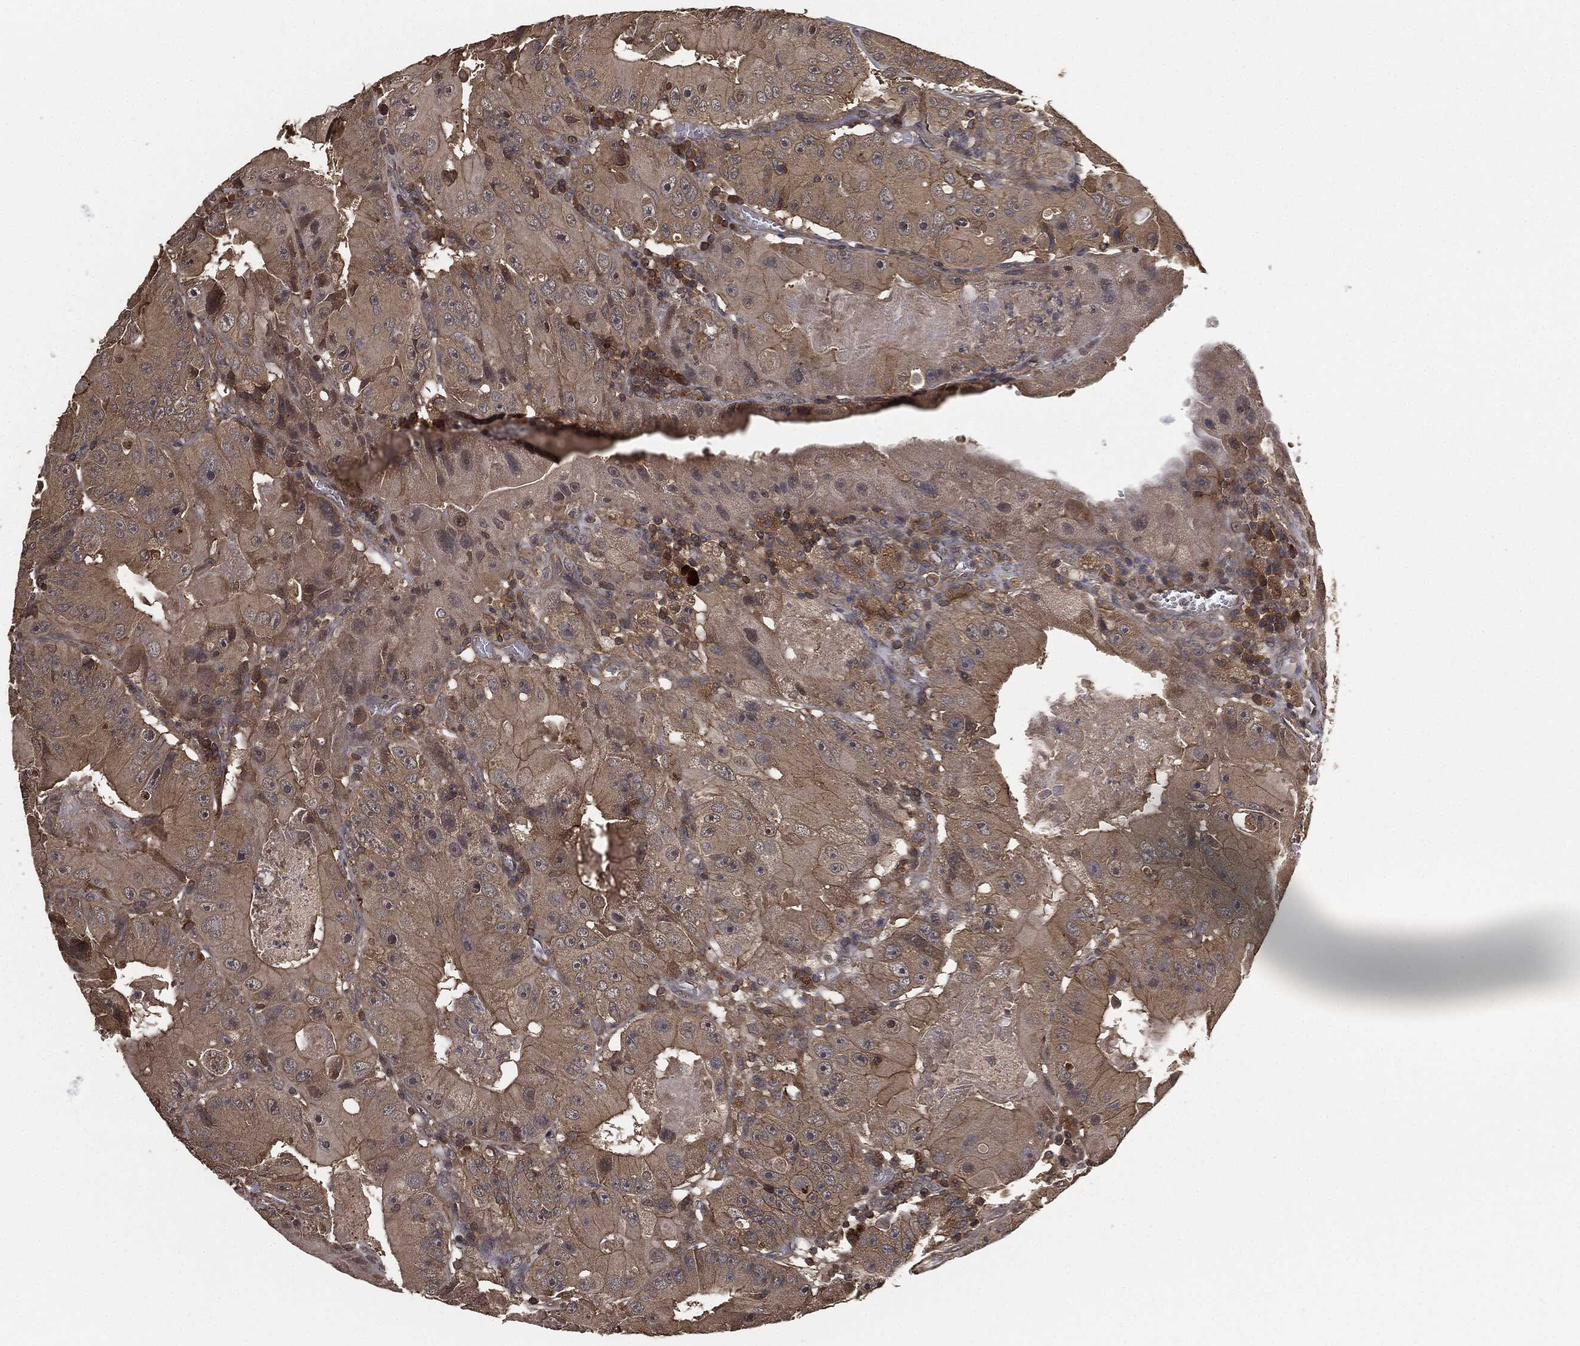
{"staining": {"intensity": "moderate", "quantity": "25%-75%", "location": "cytoplasmic/membranous"}, "tissue": "colorectal cancer", "cell_type": "Tumor cells", "image_type": "cancer", "snomed": [{"axis": "morphology", "description": "Adenocarcinoma, NOS"}, {"axis": "topography", "description": "Colon"}], "caption": "Moderate cytoplasmic/membranous positivity is present in about 25%-75% of tumor cells in colorectal cancer.", "gene": "ERBIN", "patient": {"sex": "female", "age": 86}}